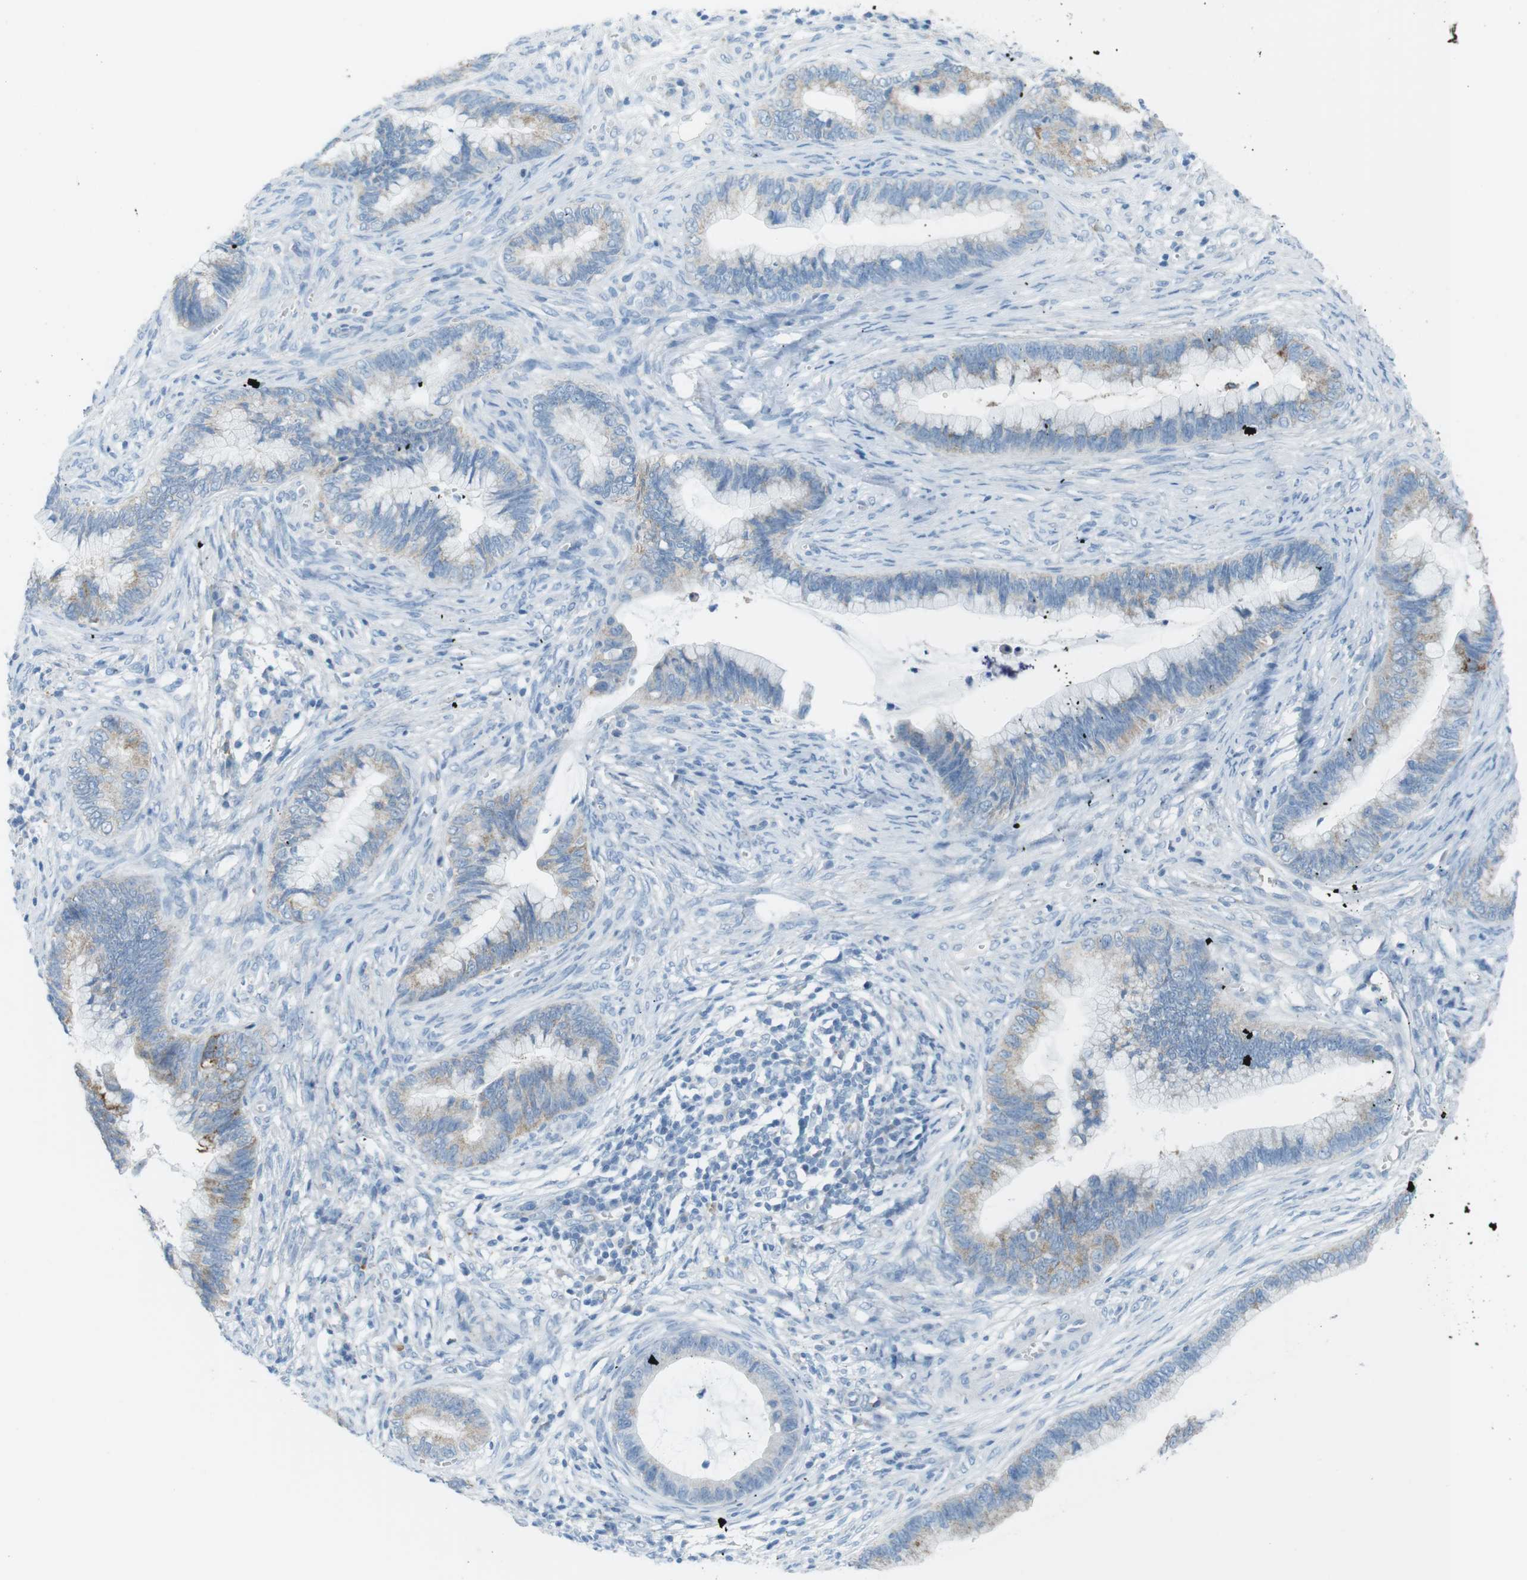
{"staining": {"intensity": "moderate", "quantity": "<25%", "location": "cytoplasmic/membranous"}, "tissue": "cervical cancer", "cell_type": "Tumor cells", "image_type": "cancer", "snomed": [{"axis": "morphology", "description": "Adenocarcinoma, NOS"}, {"axis": "topography", "description": "Cervix"}], "caption": "Moderate cytoplasmic/membranous expression for a protein is present in approximately <25% of tumor cells of cervical cancer using immunohistochemistry (IHC).", "gene": "VAMP1", "patient": {"sex": "female", "age": 44}}